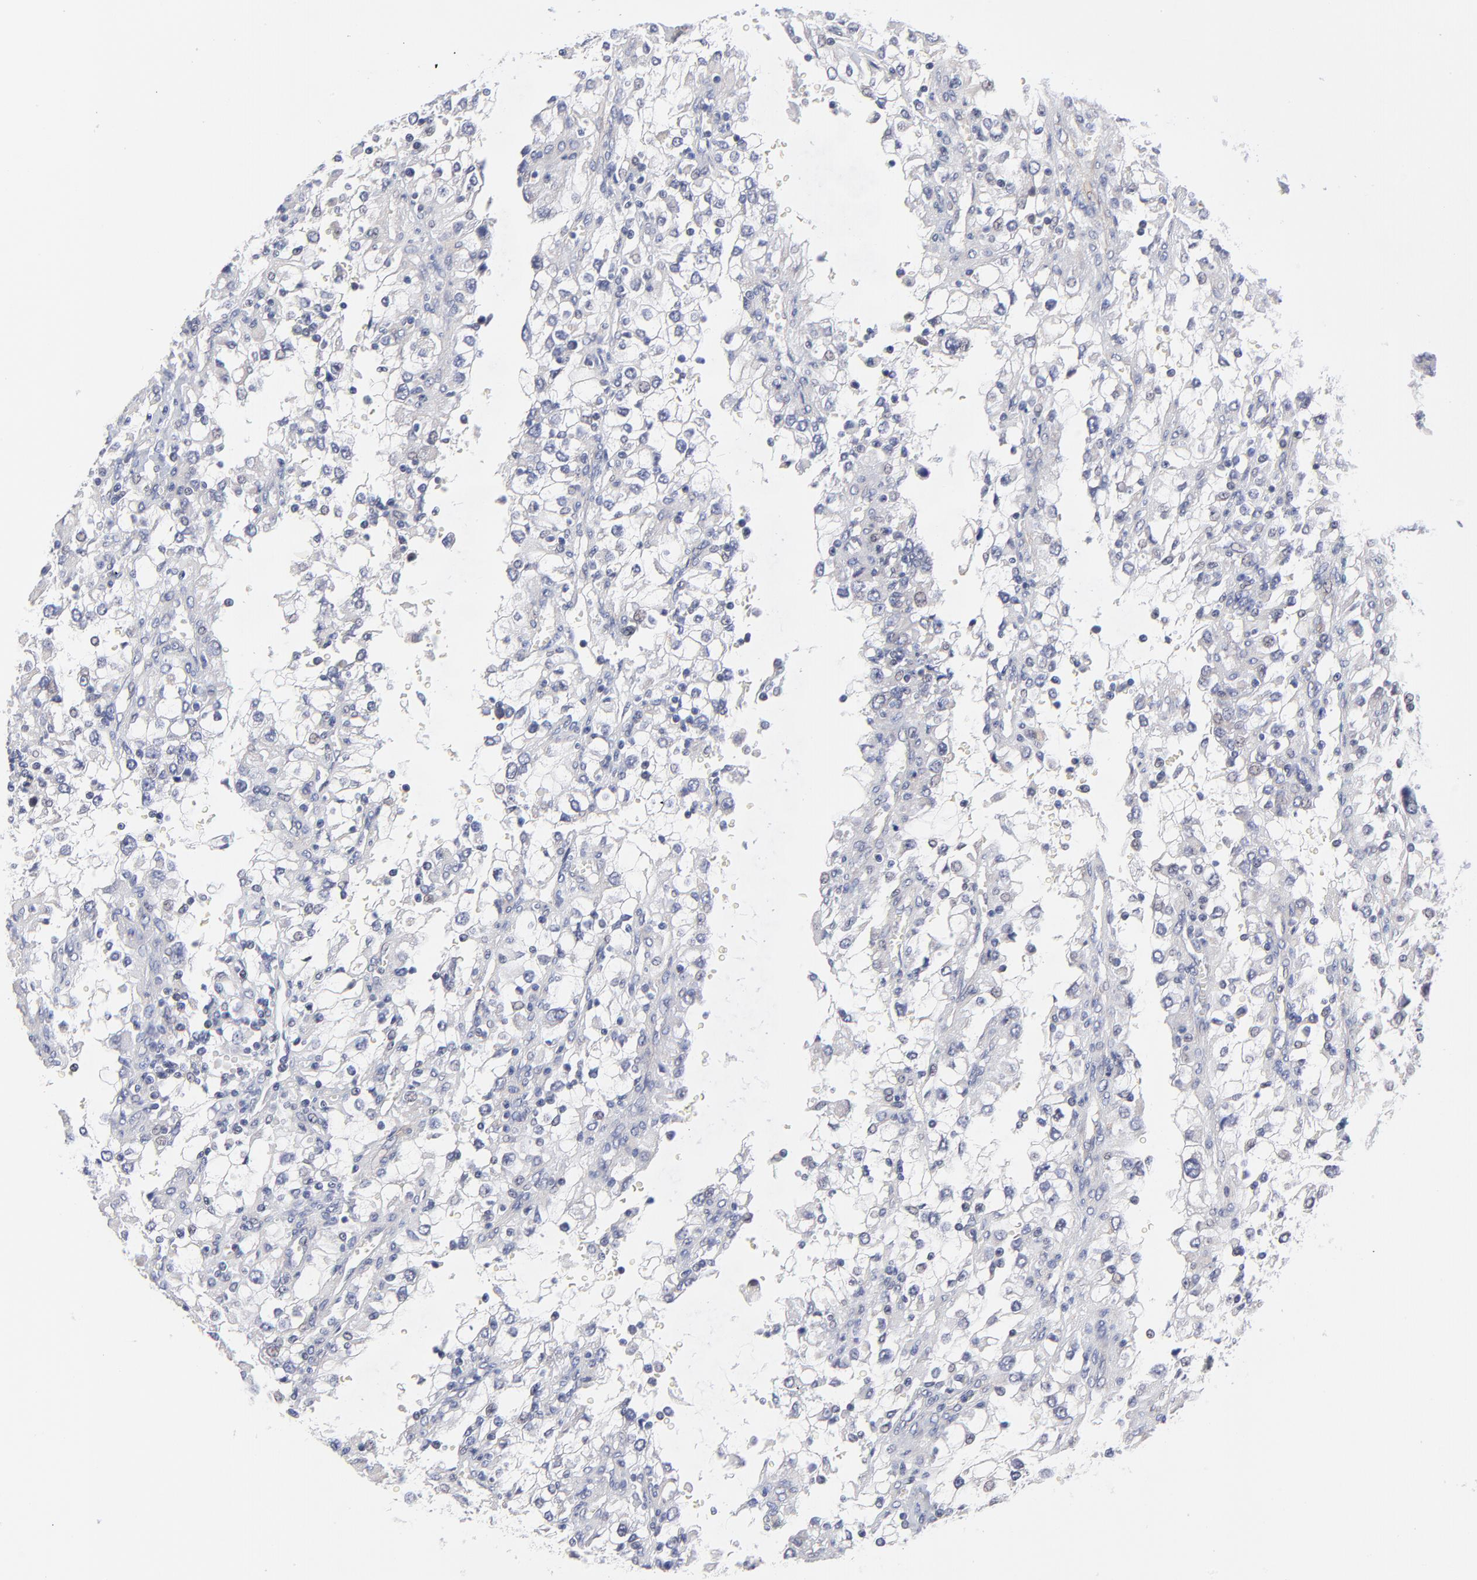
{"staining": {"intensity": "negative", "quantity": "none", "location": "none"}, "tissue": "renal cancer", "cell_type": "Tumor cells", "image_type": "cancer", "snomed": [{"axis": "morphology", "description": "Adenocarcinoma, NOS"}, {"axis": "topography", "description": "Kidney"}], "caption": "Renal adenocarcinoma stained for a protein using immunohistochemistry (IHC) exhibits no positivity tumor cells.", "gene": "FBXO8", "patient": {"sex": "female", "age": 52}}